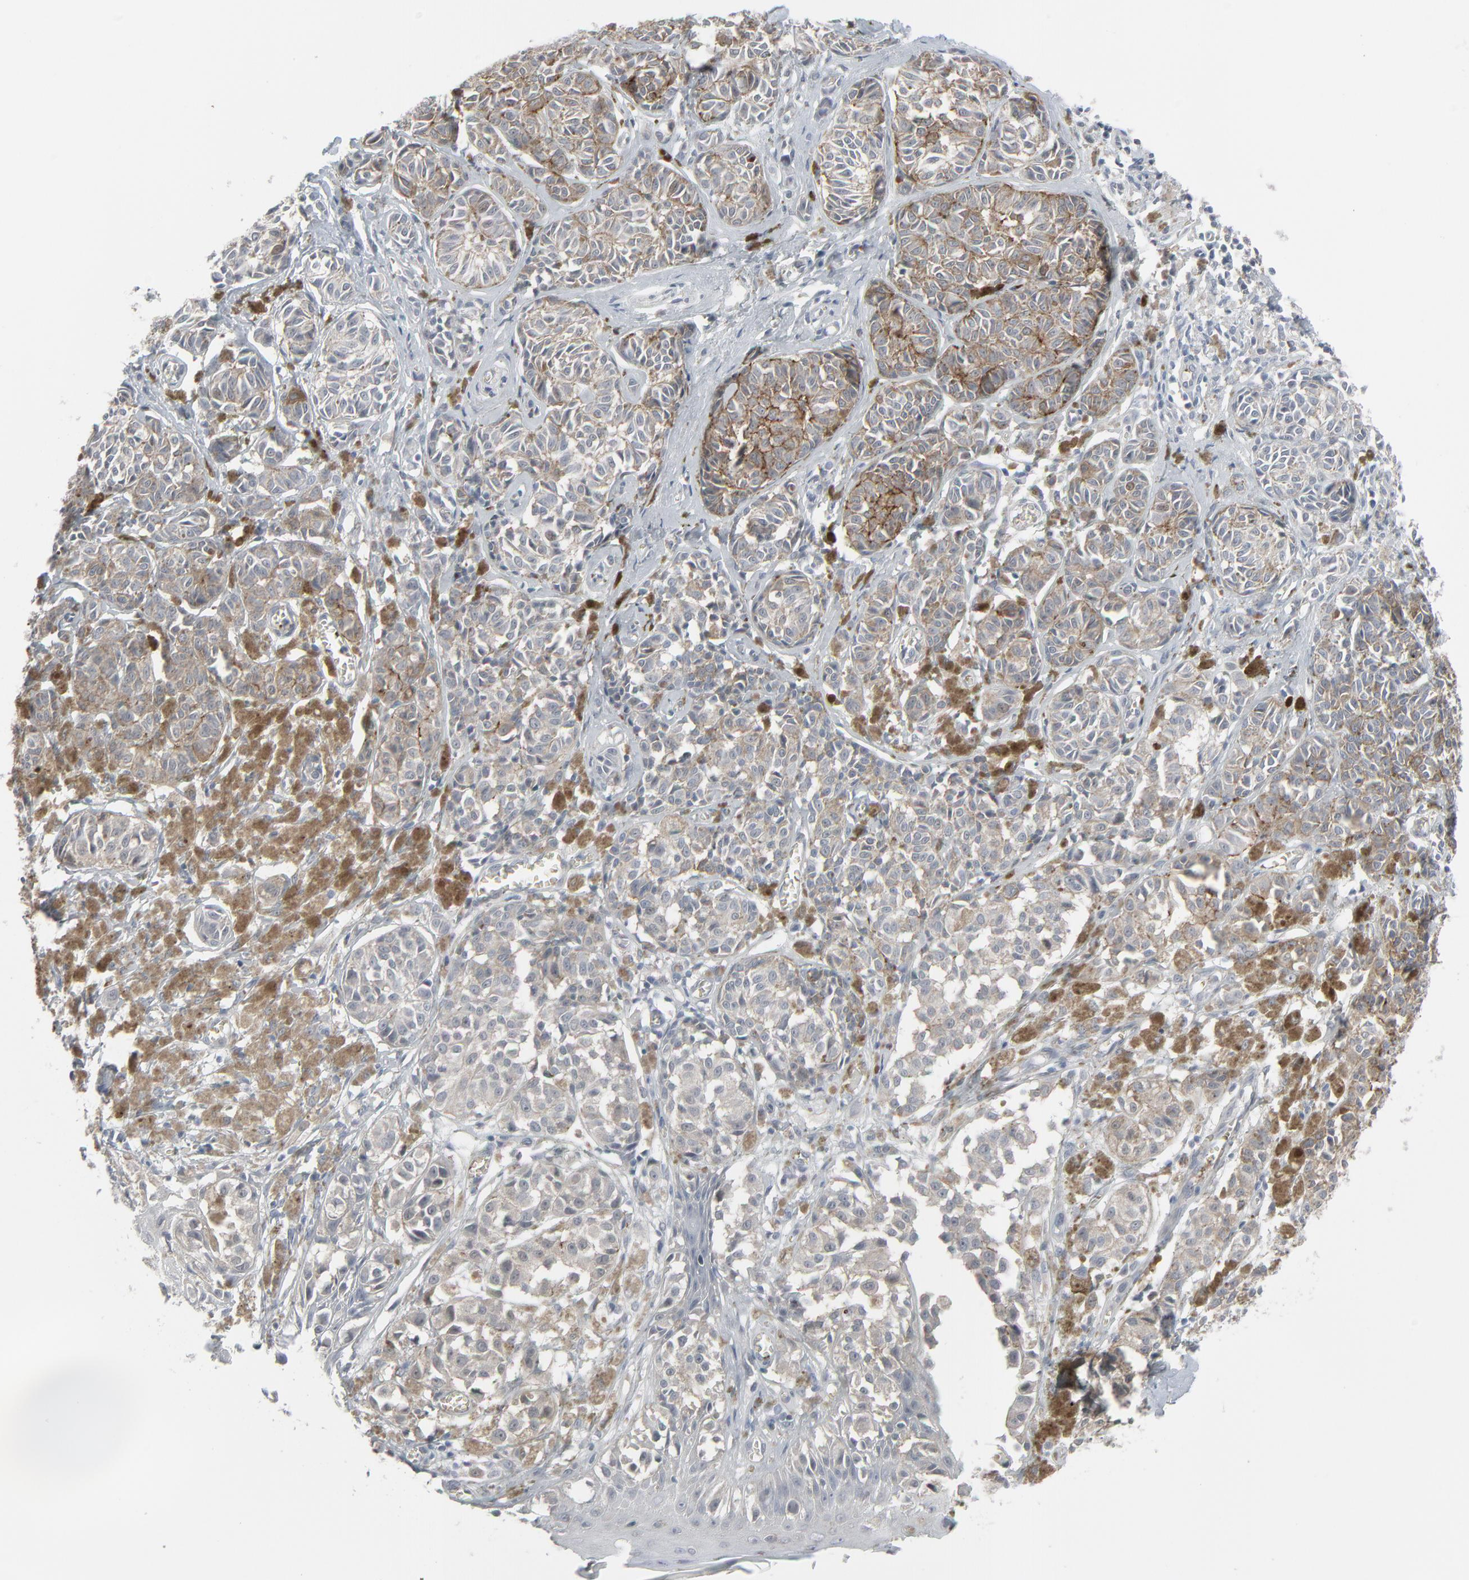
{"staining": {"intensity": "moderate", "quantity": "25%-75%", "location": "cytoplasmic/membranous"}, "tissue": "melanoma", "cell_type": "Tumor cells", "image_type": "cancer", "snomed": [{"axis": "morphology", "description": "Malignant melanoma, NOS"}, {"axis": "topography", "description": "Skin"}], "caption": "A high-resolution image shows immunohistochemistry (IHC) staining of melanoma, which reveals moderate cytoplasmic/membranous positivity in about 25%-75% of tumor cells.", "gene": "NEUROD1", "patient": {"sex": "male", "age": 76}}